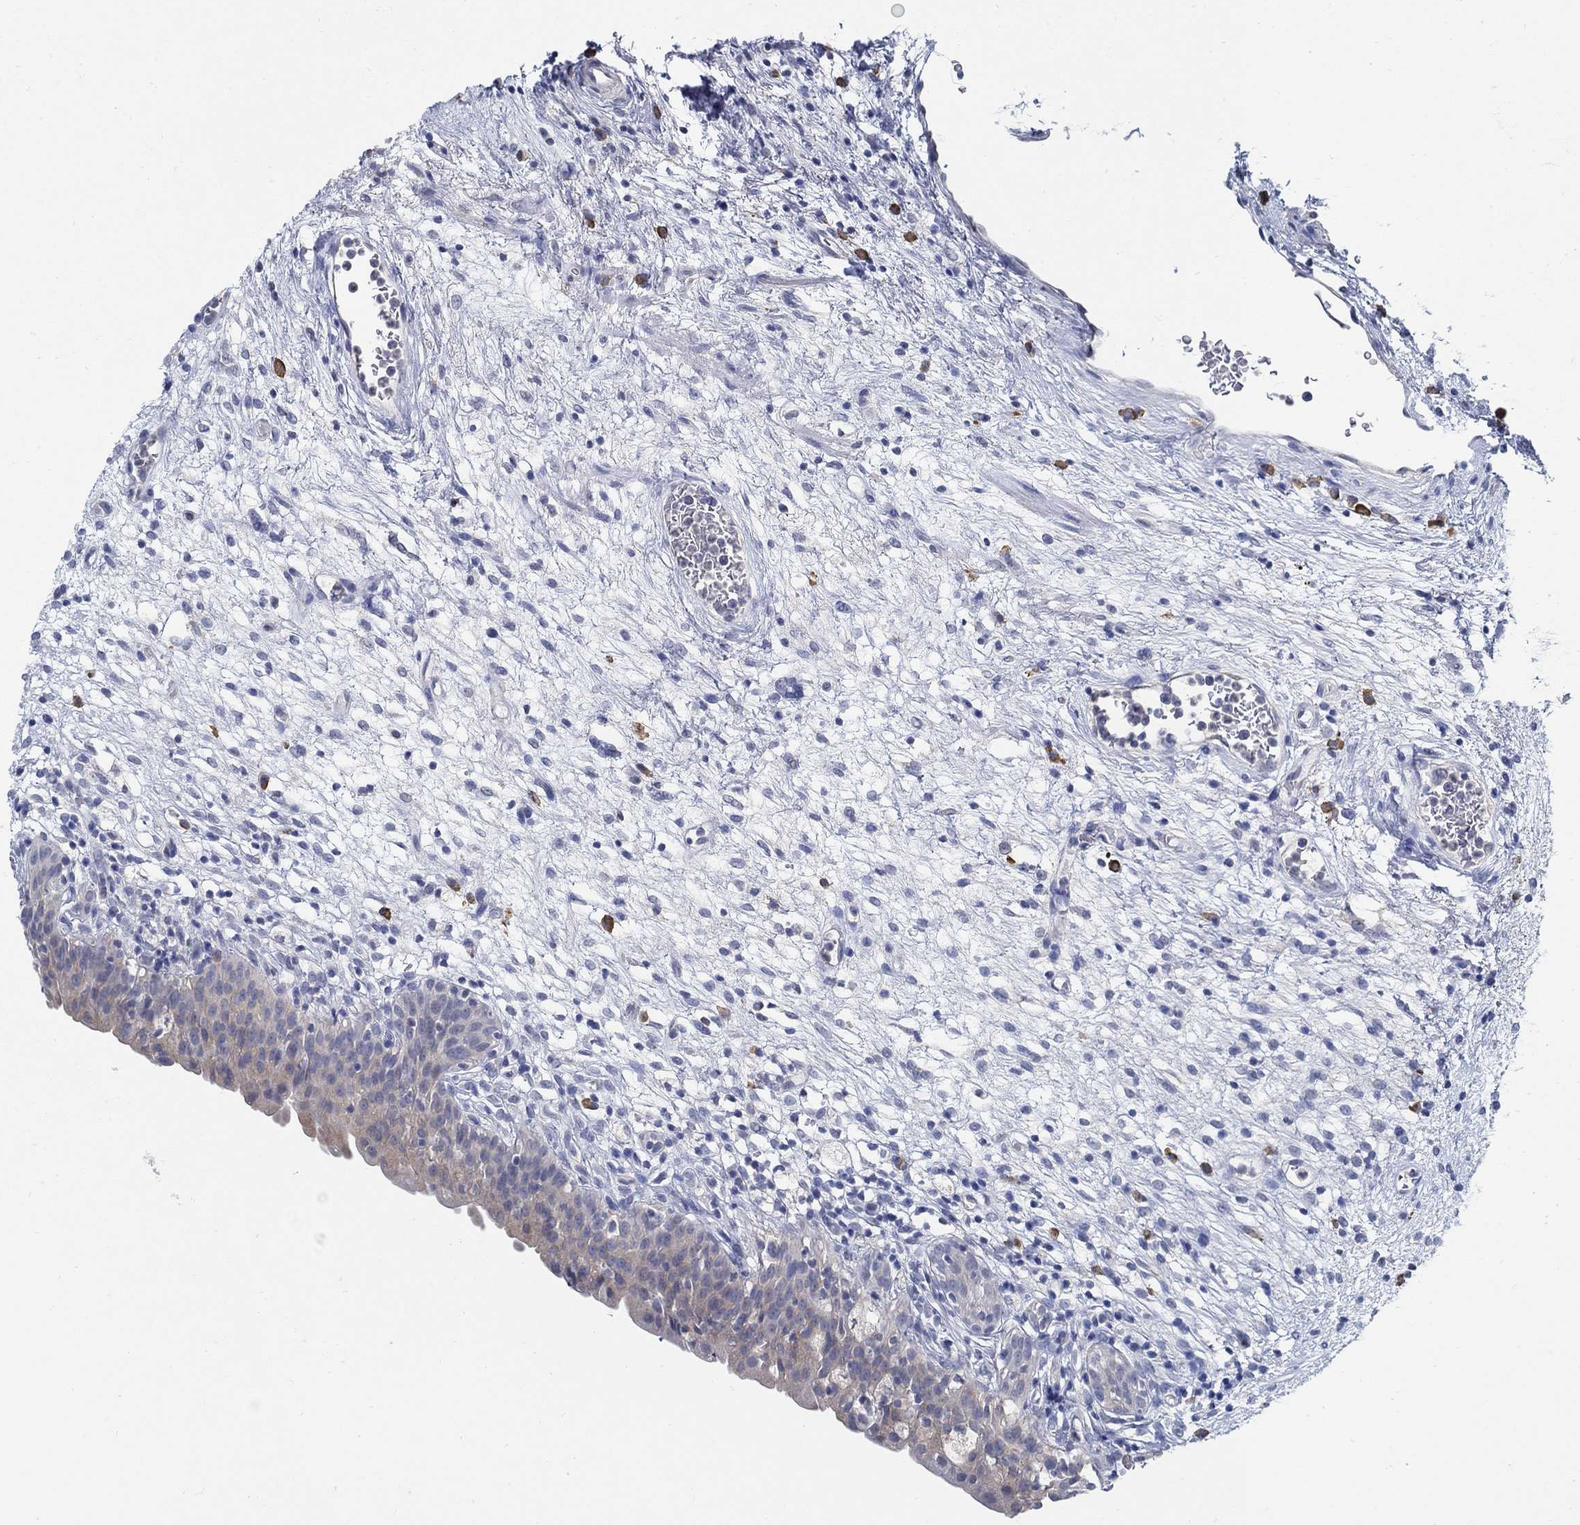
{"staining": {"intensity": "weak", "quantity": "25%-75%", "location": "cytoplasmic/membranous"}, "tissue": "urinary bladder", "cell_type": "Urothelial cells", "image_type": "normal", "snomed": [{"axis": "morphology", "description": "Normal tissue, NOS"}, {"axis": "topography", "description": "Urinary bladder"}], "caption": "A low amount of weak cytoplasmic/membranous positivity is present in approximately 25%-75% of urothelial cells in normal urinary bladder.", "gene": "PCDH11X", "patient": {"sex": "male", "age": 76}}